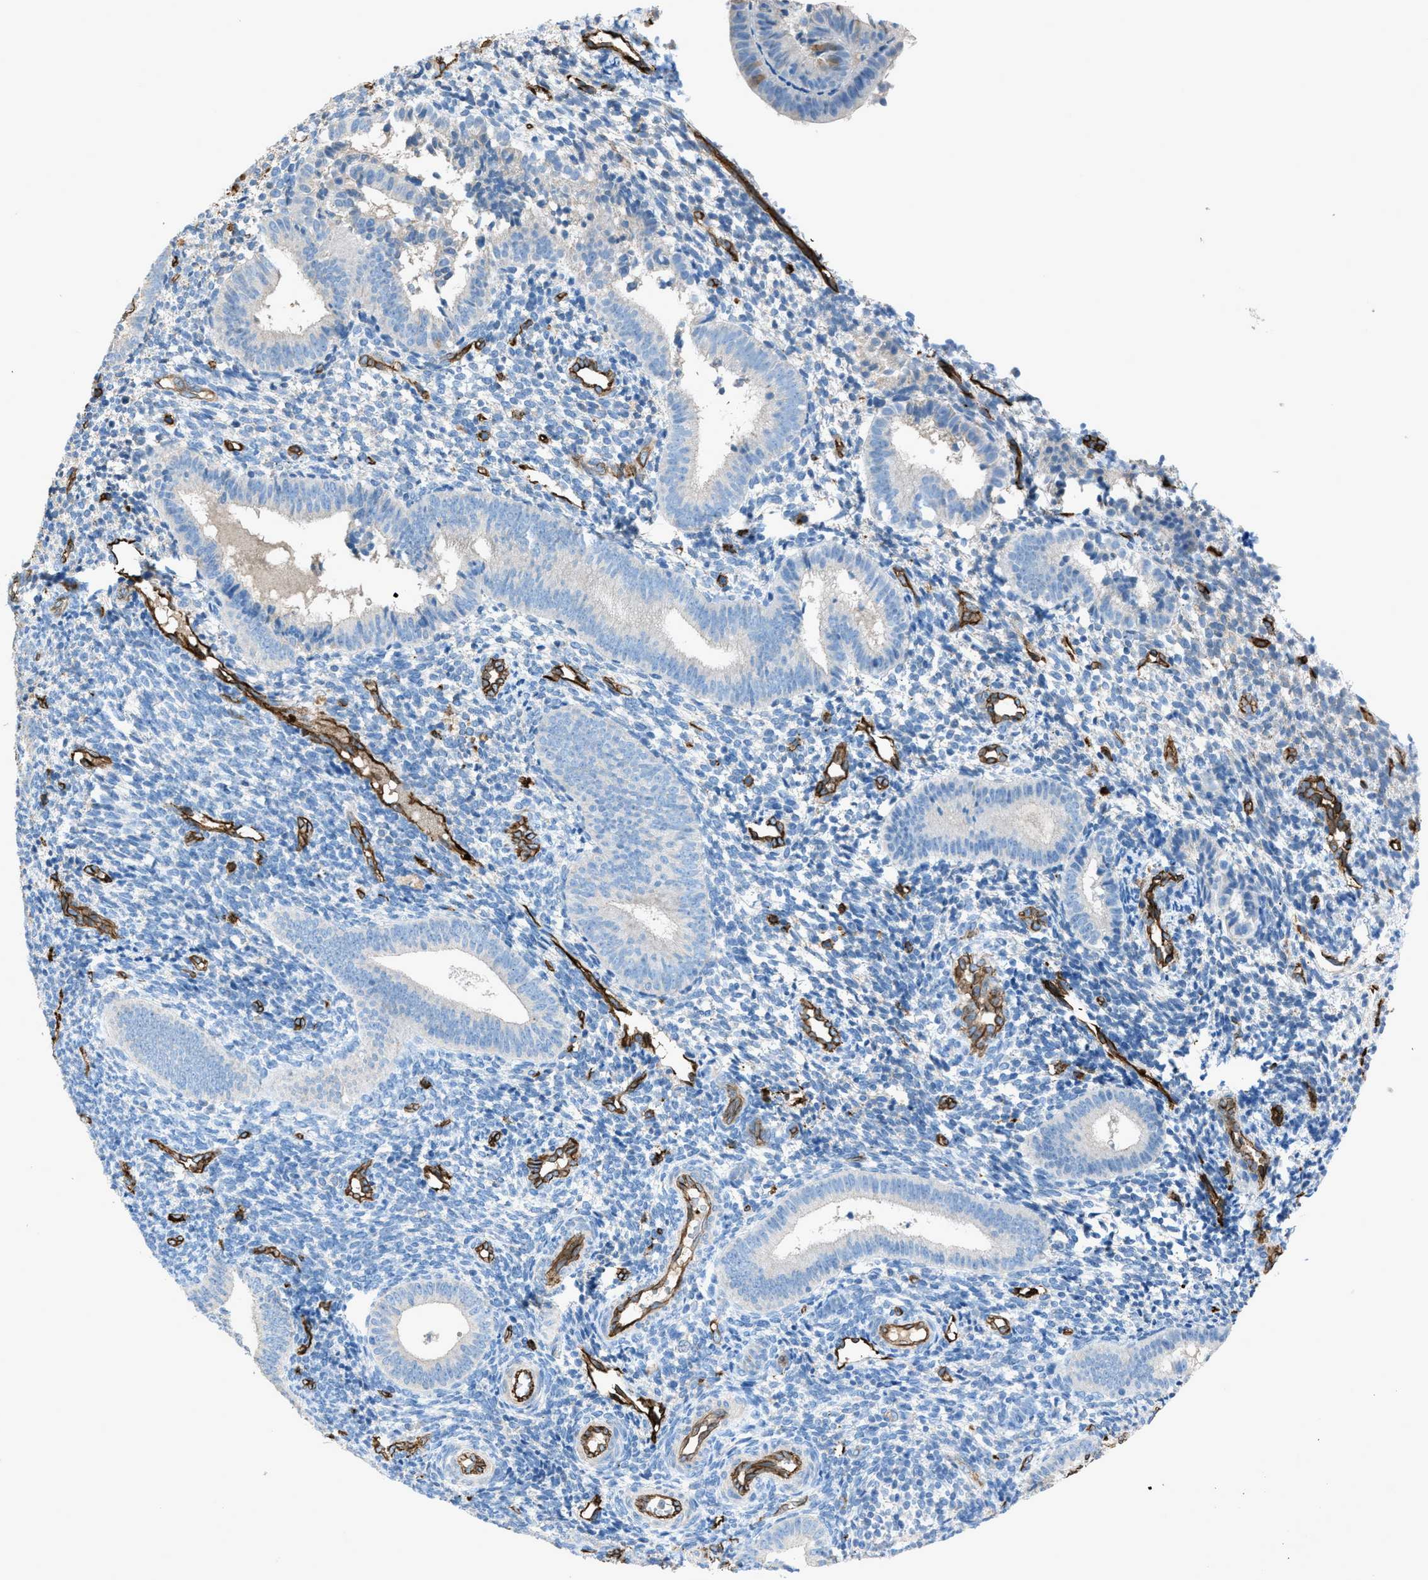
{"staining": {"intensity": "negative", "quantity": "none", "location": "none"}, "tissue": "endometrium", "cell_type": "Cells in endometrial stroma", "image_type": "normal", "snomed": [{"axis": "morphology", "description": "Normal tissue, NOS"}, {"axis": "topography", "description": "Uterus"}, {"axis": "topography", "description": "Endometrium"}], "caption": "An IHC micrograph of unremarkable endometrium is shown. There is no staining in cells in endometrial stroma of endometrium. (DAB immunohistochemistry (IHC) with hematoxylin counter stain).", "gene": "SLC22A15", "patient": {"sex": "female", "age": 33}}